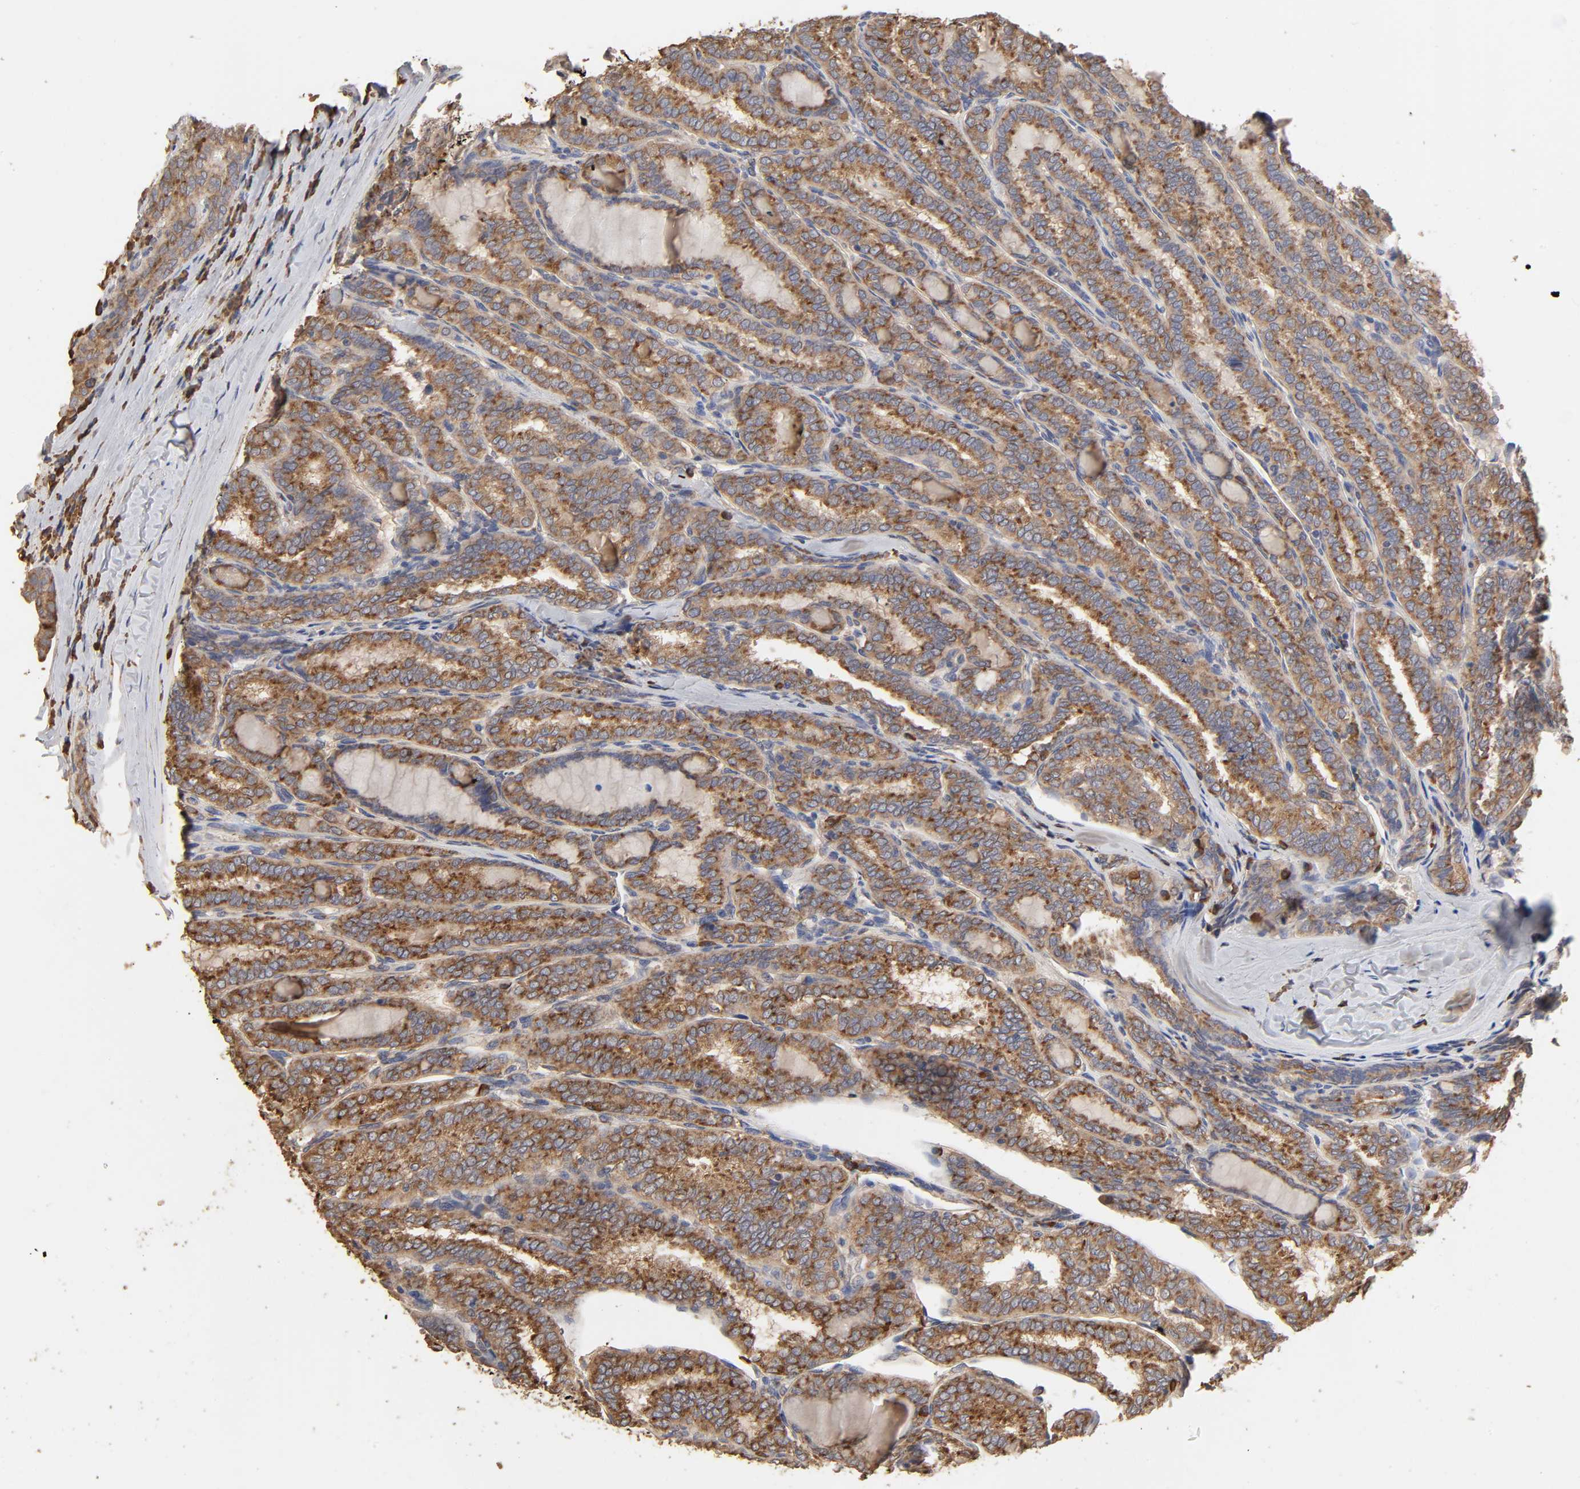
{"staining": {"intensity": "moderate", "quantity": ">75%", "location": "cytoplasmic/membranous"}, "tissue": "thyroid cancer", "cell_type": "Tumor cells", "image_type": "cancer", "snomed": [{"axis": "morphology", "description": "Papillary adenocarcinoma, NOS"}, {"axis": "topography", "description": "Thyroid gland"}], "caption": "A brown stain labels moderate cytoplasmic/membranous positivity of a protein in human thyroid cancer tumor cells.", "gene": "EIF4G2", "patient": {"sex": "female", "age": 30}}